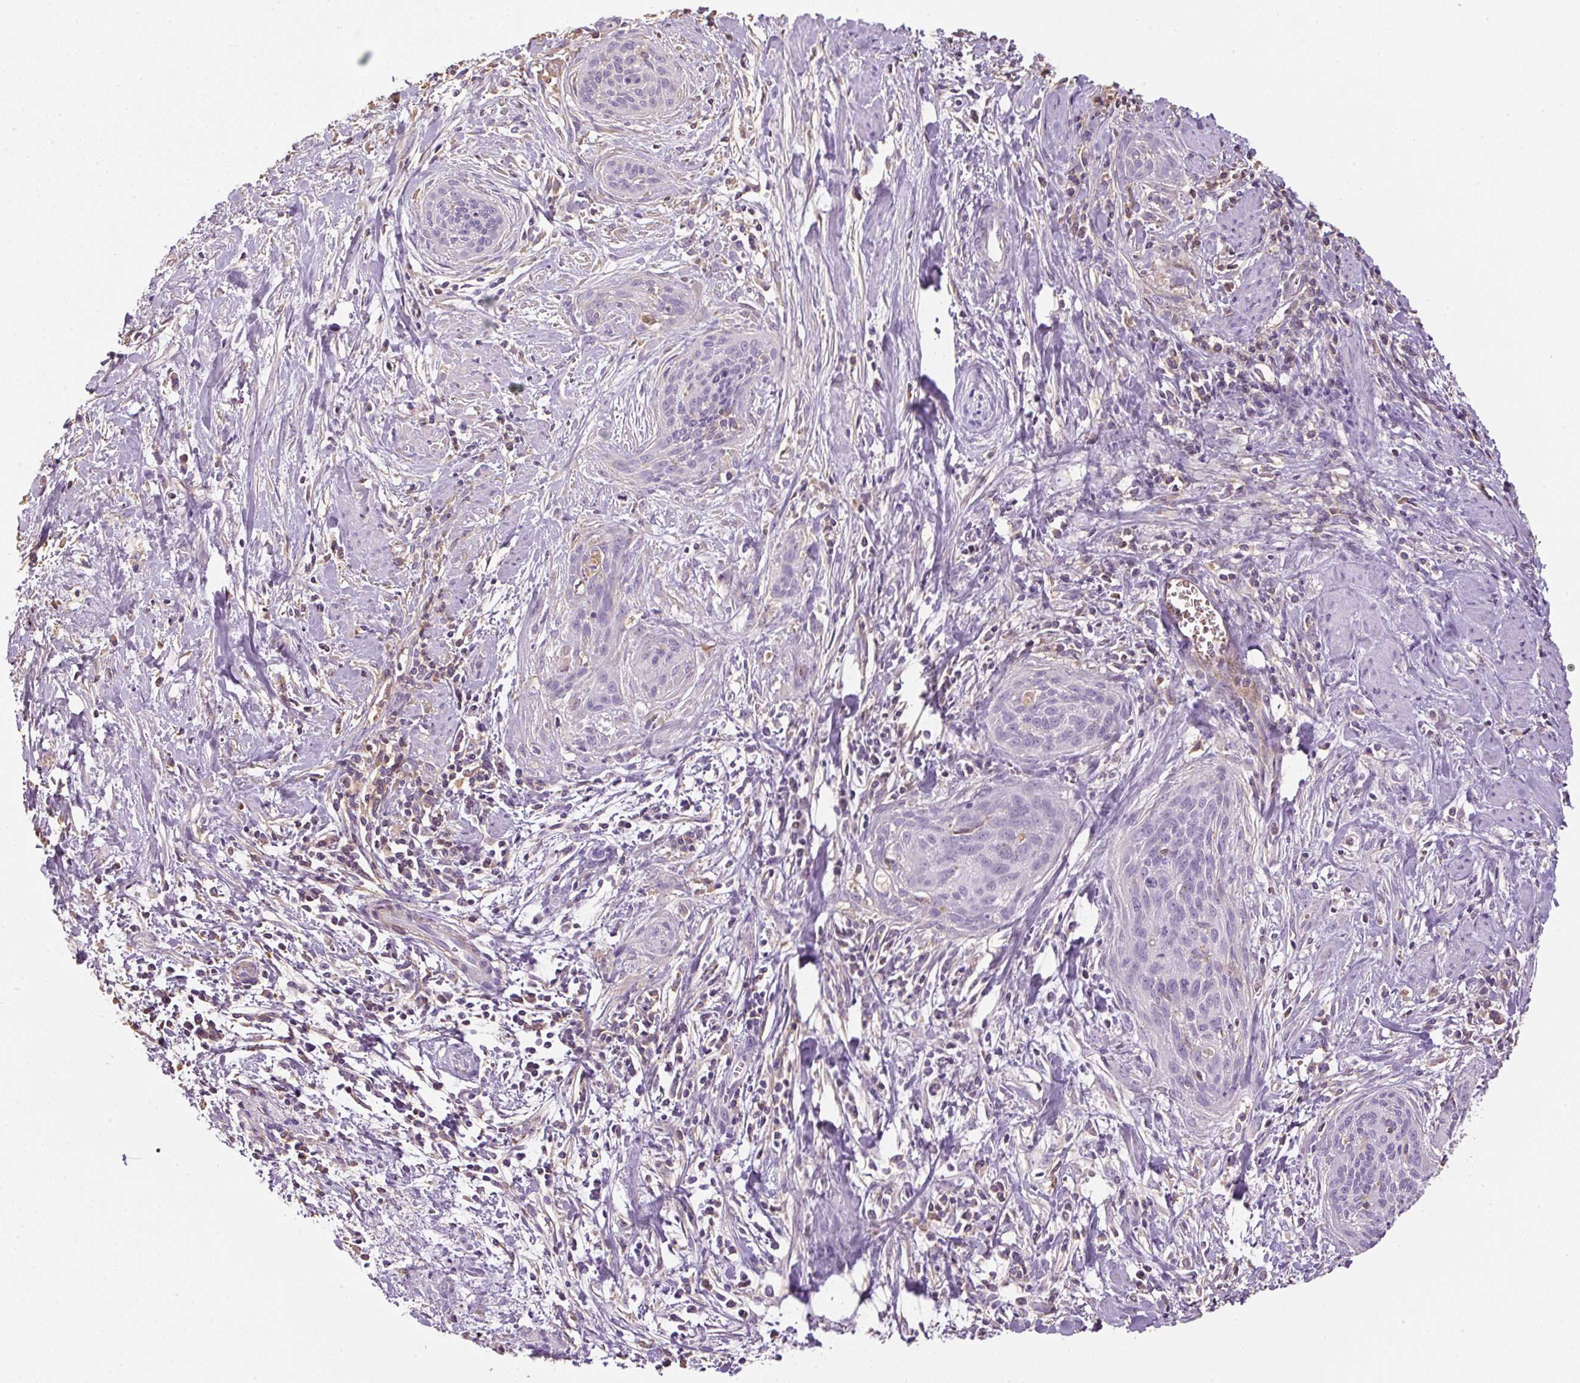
{"staining": {"intensity": "negative", "quantity": "none", "location": "none"}, "tissue": "cervical cancer", "cell_type": "Tumor cells", "image_type": "cancer", "snomed": [{"axis": "morphology", "description": "Squamous cell carcinoma, NOS"}, {"axis": "topography", "description": "Cervix"}], "caption": "A histopathology image of human cervical cancer is negative for staining in tumor cells.", "gene": "APOA1", "patient": {"sex": "female", "age": 55}}